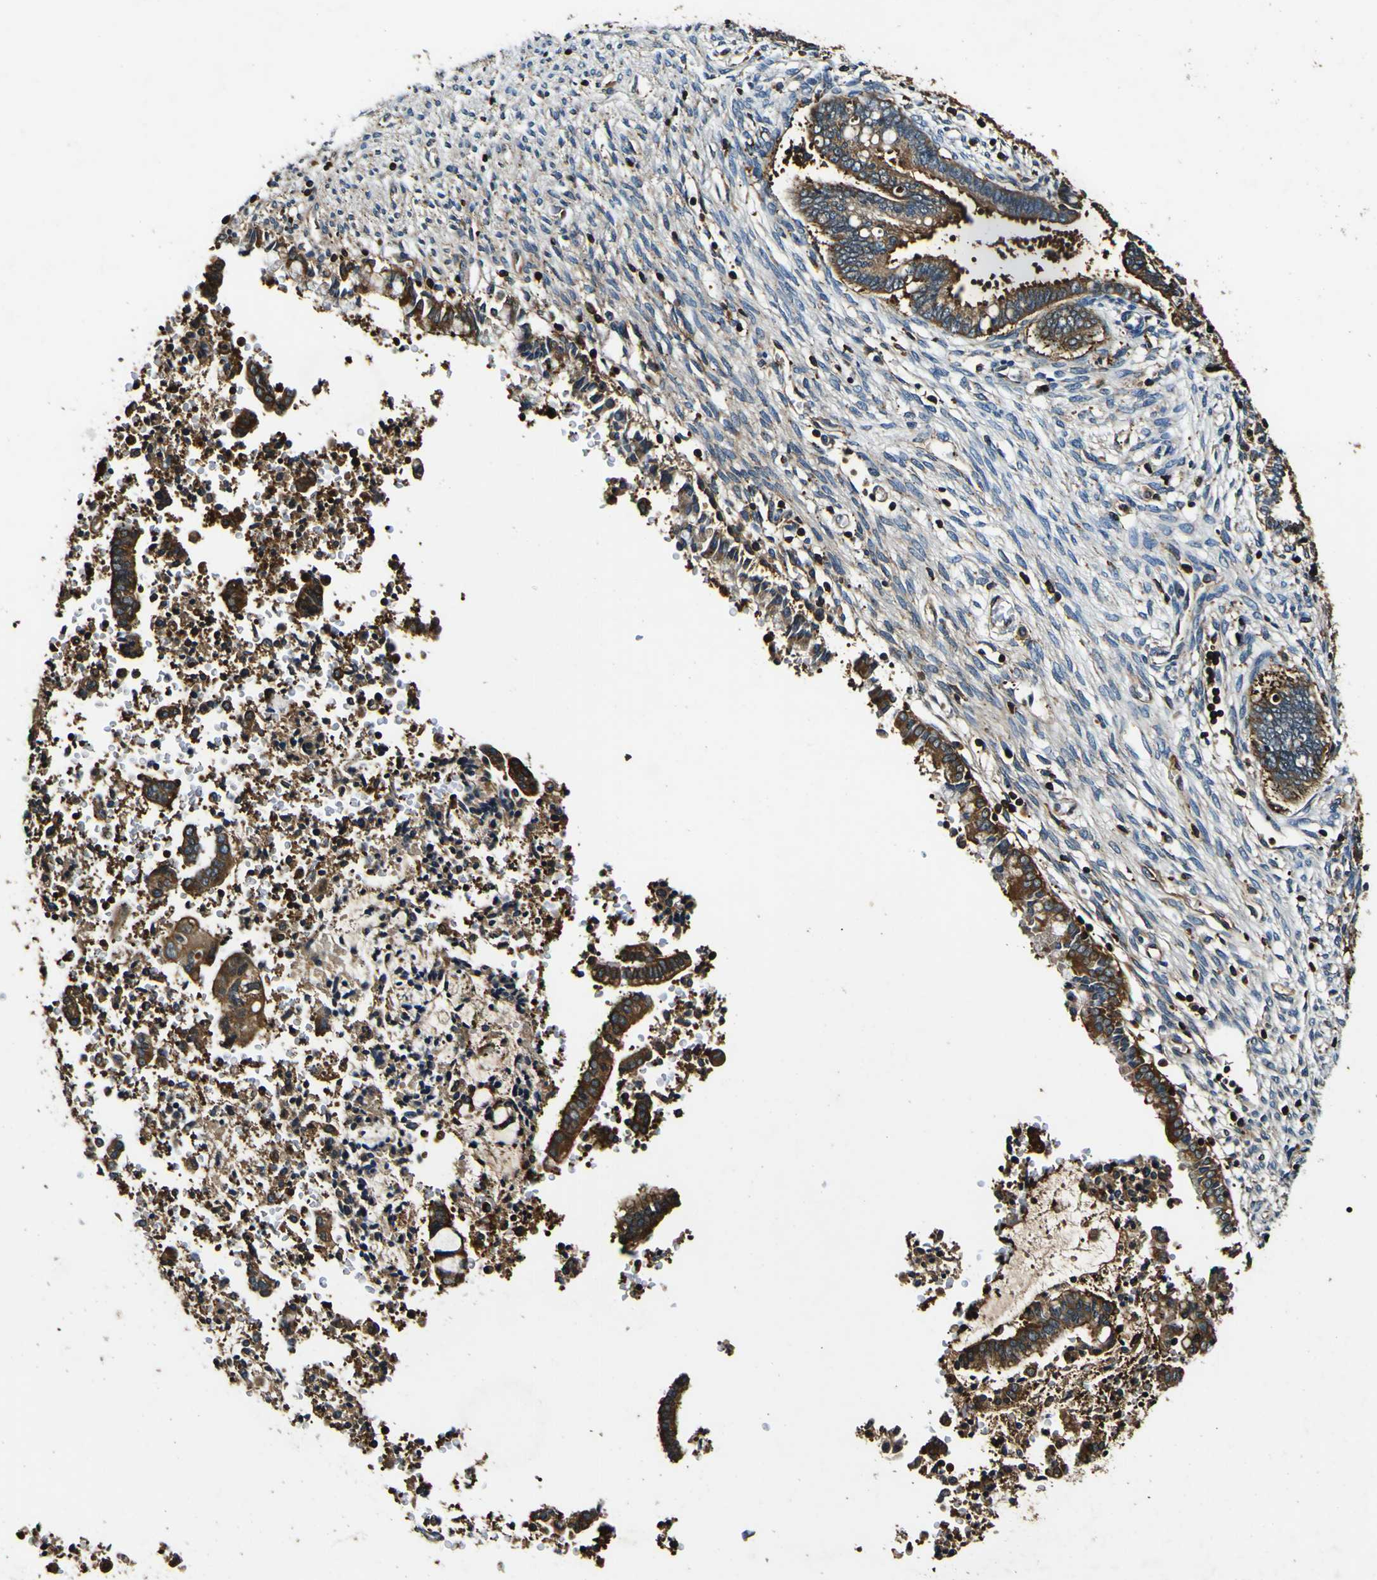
{"staining": {"intensity": "strong", "quantity": ">75%", "location": "cytoplasmic/membranous"}, "tissue": "cervical cancer", "cell_type": "Tumor cells", "image_type": "cancer", "snomed": [{"axis": "morphology", "description": "Adenocarcinoma, NOS"}, {"axis": "topography", "description": "Cervix"}], "caption": "A high amount of strong cytoplasmic/membranous positivity is identified in about >75% of tumor cells in cervical cancer (adenocarcinoma) tissue. The protein of interest is shown in brown color, while the nuclei are stained blue.", "gene": "RHOT2", "patient": {"sex": "female", "age": 44}}